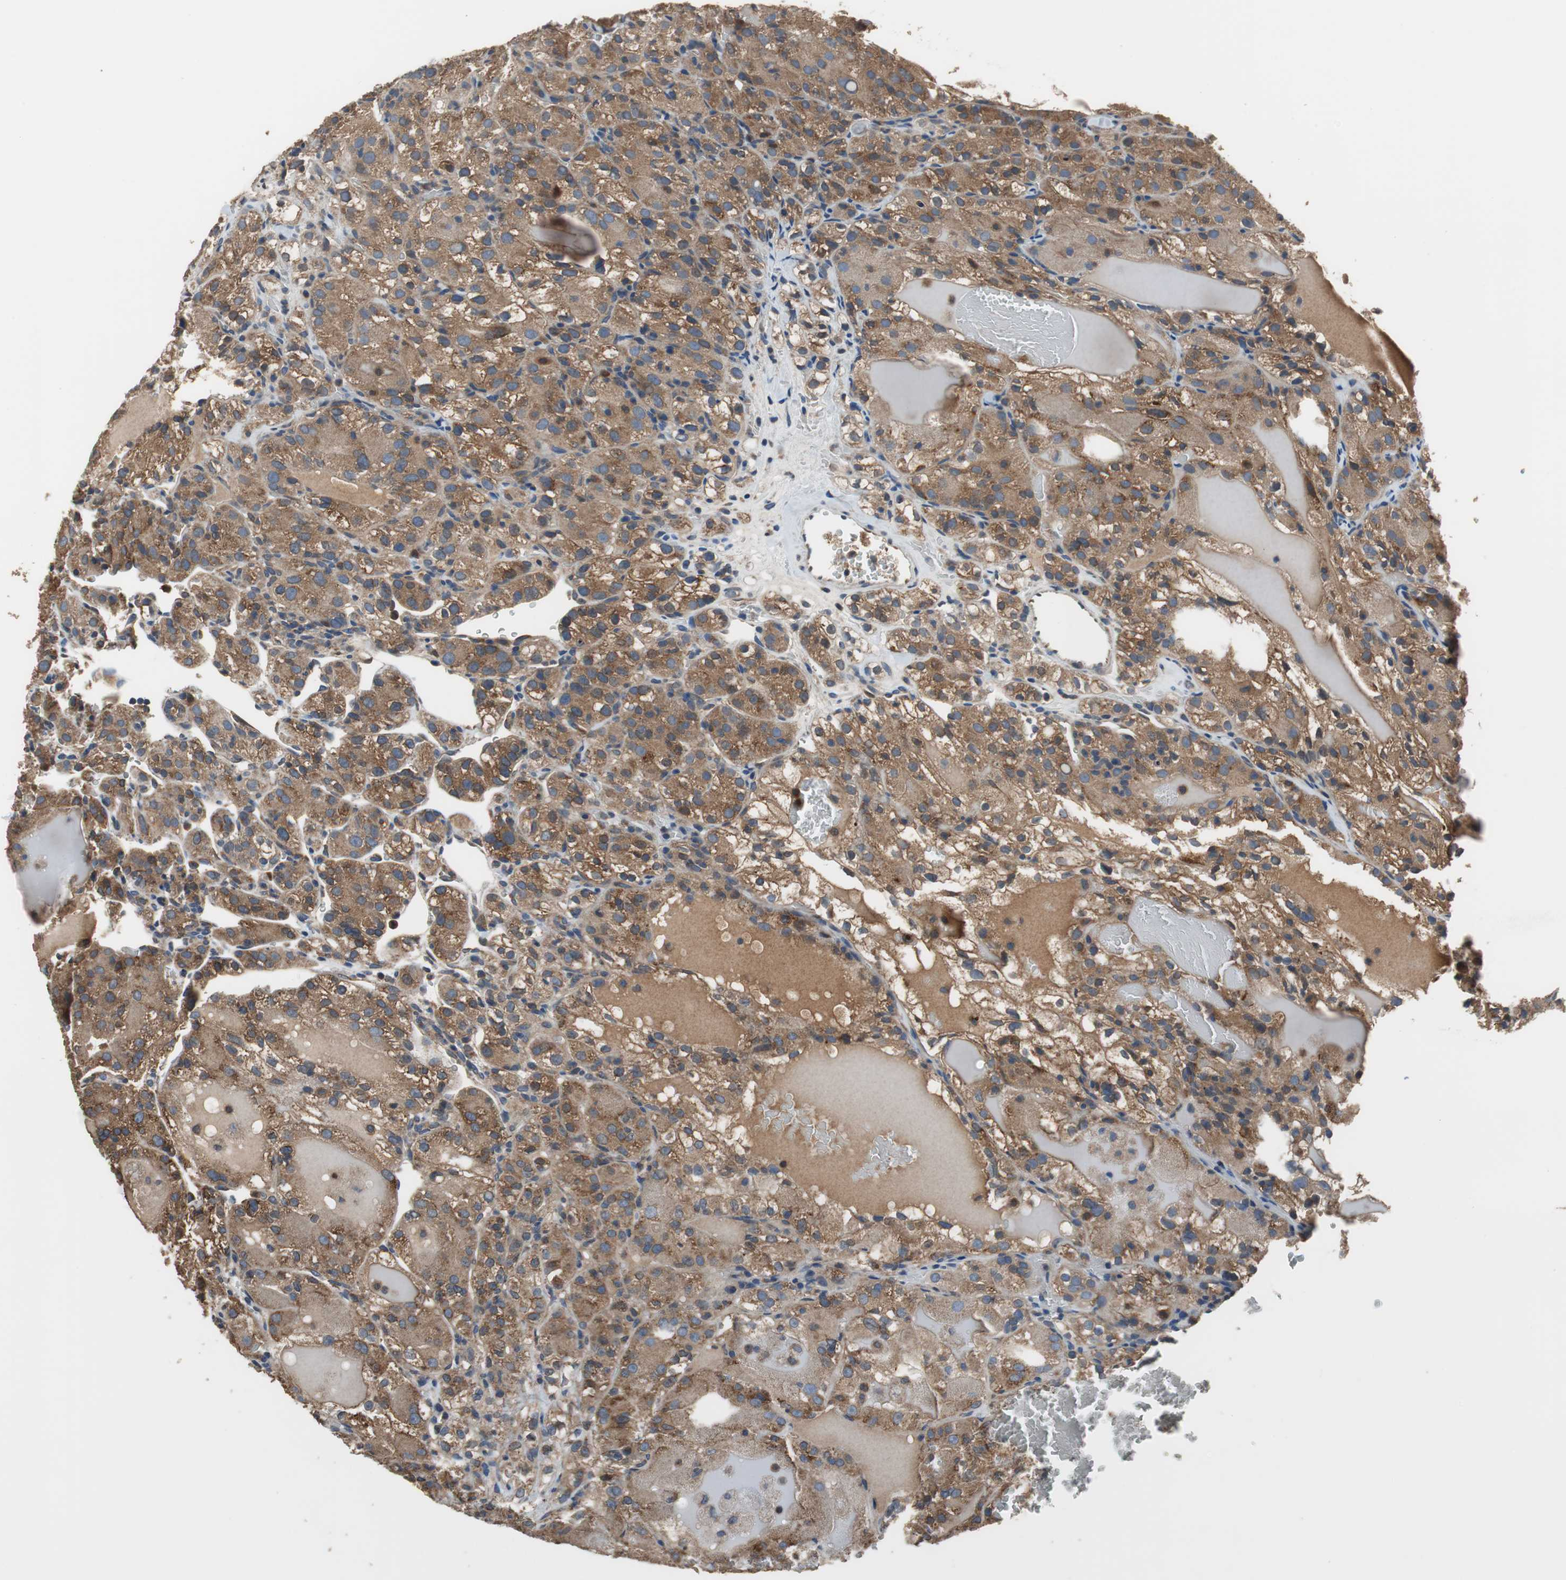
{"staining": {"intensity": "strong", "quantity": ">75%", "location": "cytoplasmic/membranous"}, "tissue": "renal cancer", "cell_type": "Tumor cells", "image_type": "cancer", "snomed": [{"axis": "morphology", "description": "Normal tissue, NOS"}, {"axis": "morphology", "description": "Adenocarcinoma, NOS"}, {"axis": "topography", "description": "Kidney"}], "caption": "Renal cancer (adenocarcinoma) was stained to show a protein in brown. There is high levels of strong cytoplasmic/membranous staining in about >75% of tumor cells.", "gene": "PI4KB", "patient": {"sex": "male", "age": 61}}